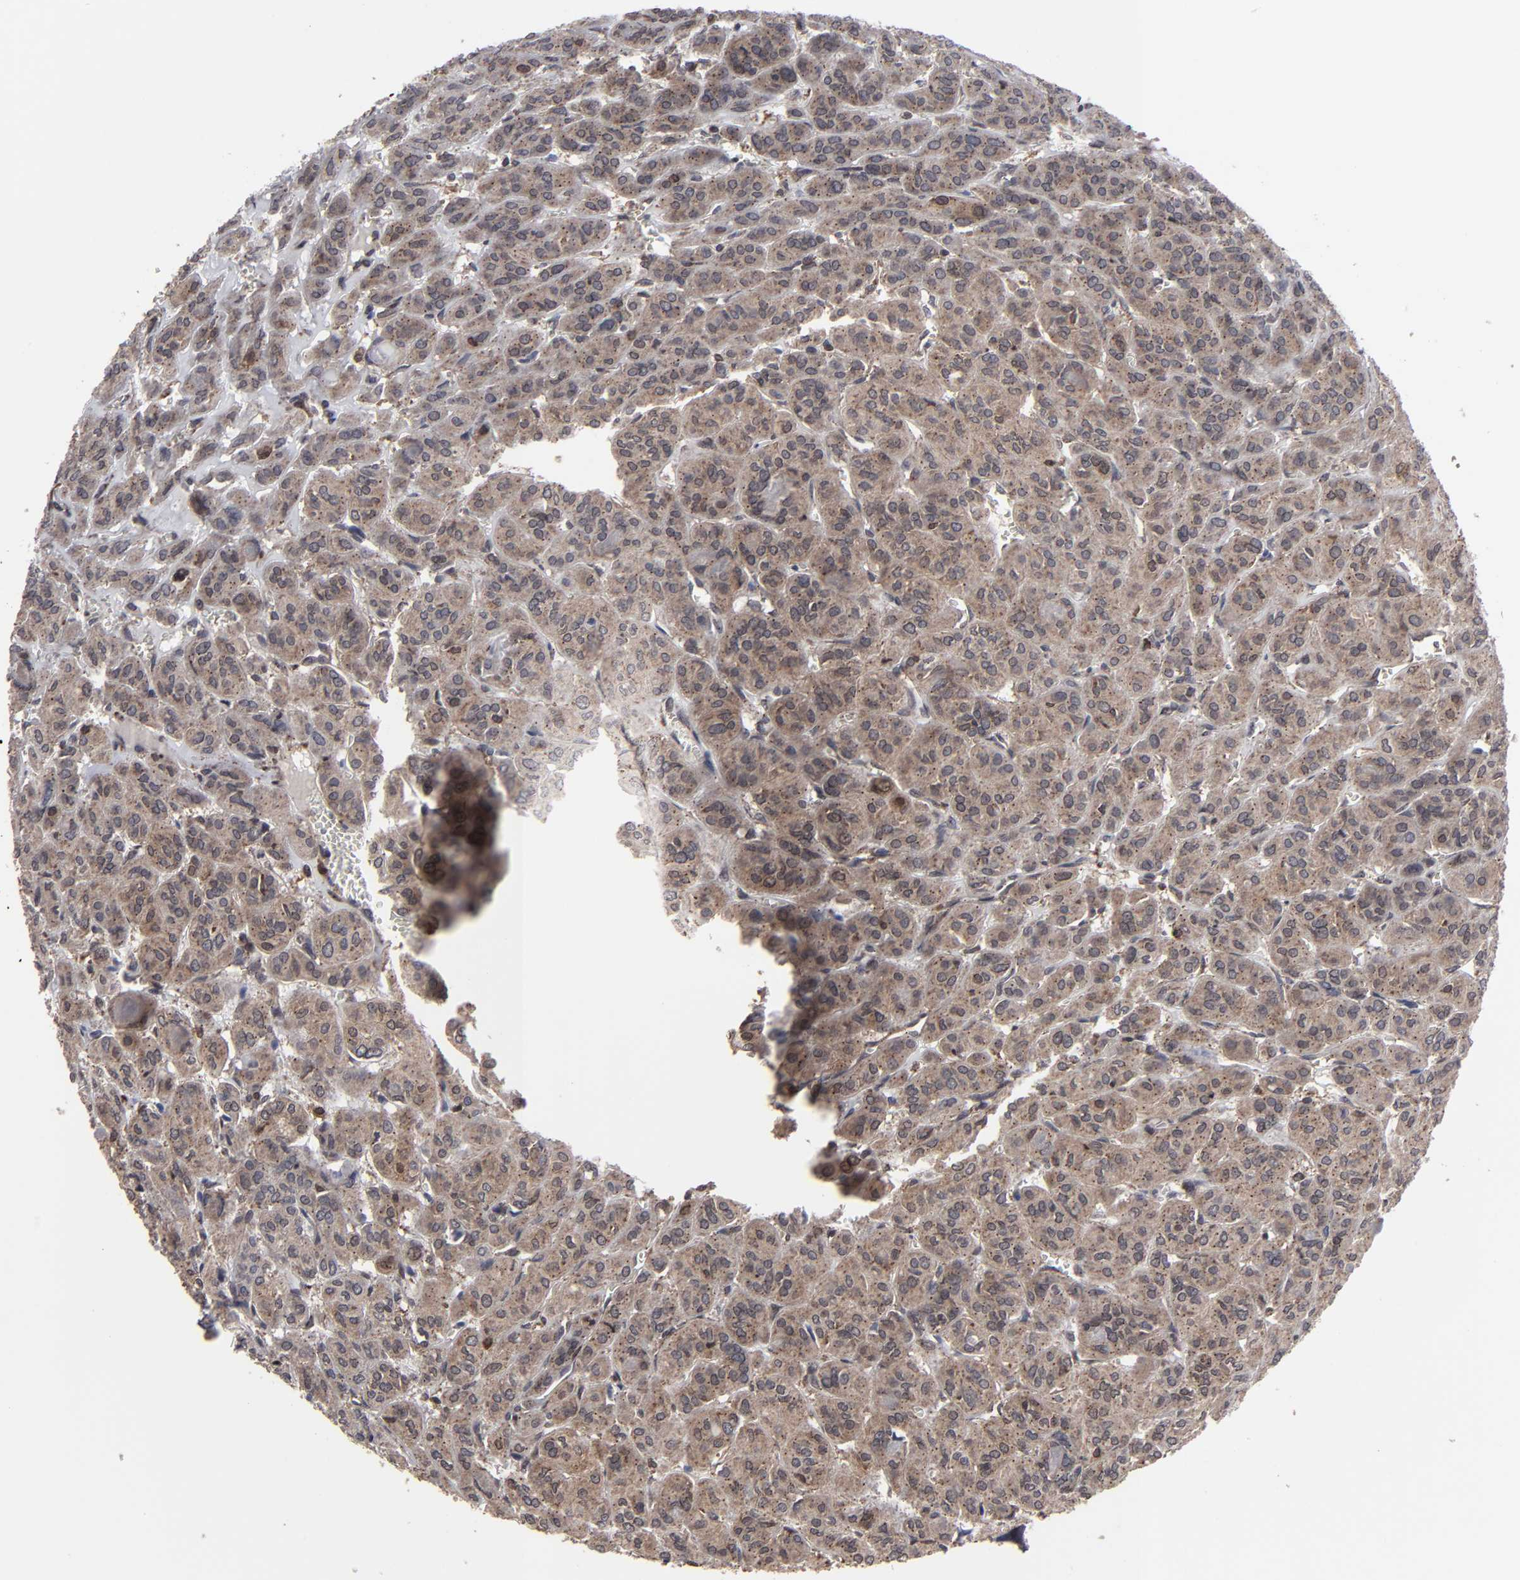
{"staining": {"intensity": "moderate", "quantity": ">75%", "location": "cytoplasmic/membranous,nuclear"}, "tissue": "thyroid cancer", "cell_type": "Tumor cells", "image_type": "cancer", "snomed": [{"axis": "morphology", "description": "Follicular adenoma carcinoma, NOS"}, {"axis": "topography", "description": "Thyroid gland"}], "caption": "Human thyroid follicular adenoma carcinoma stained with a protein marker reveals moderate staining in tumor cells.", "gene": "KIAA2026", "patient": {"sex": "female", "age": 71}}